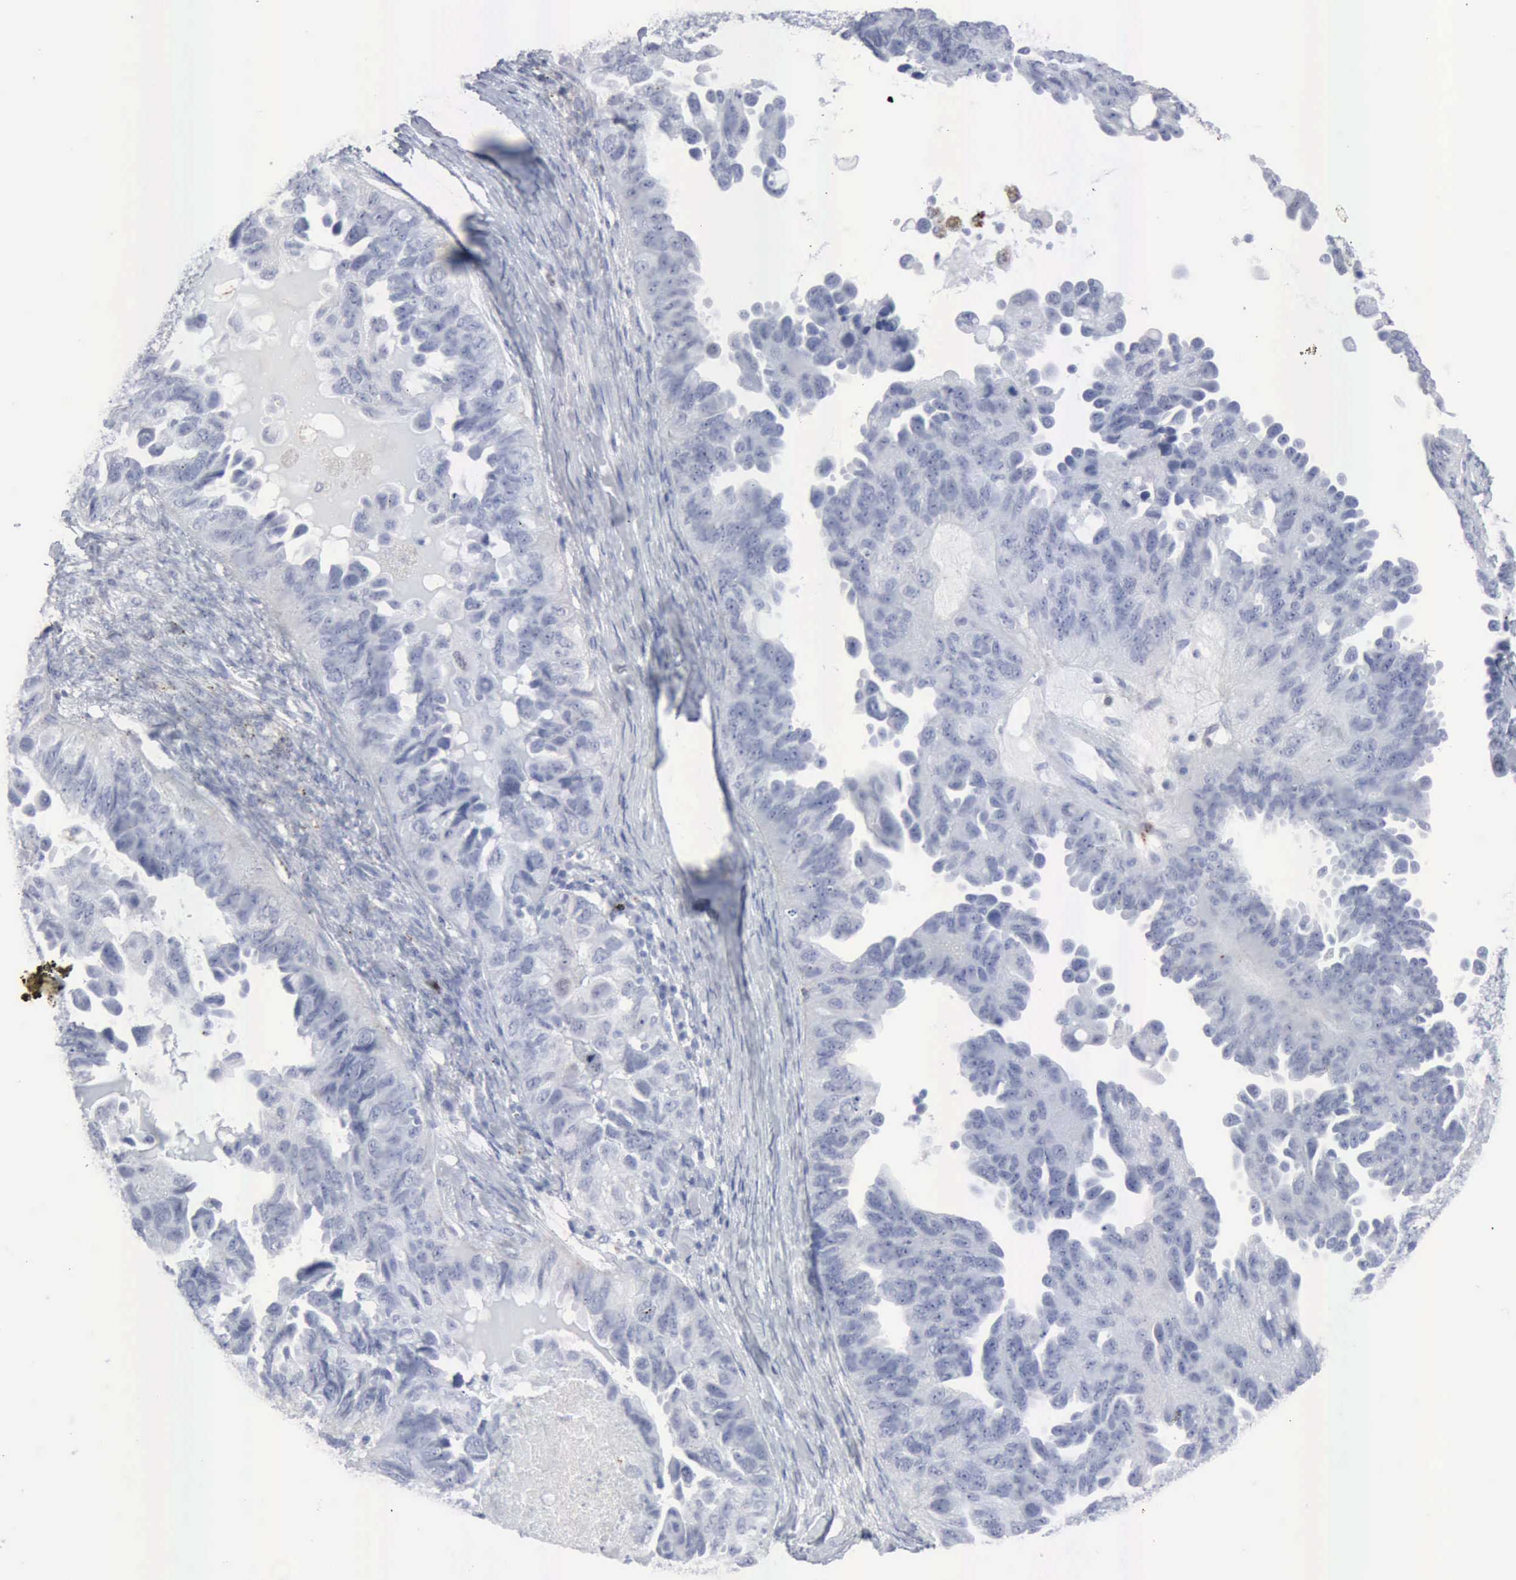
{"staining": {"intensity": "negative", "quantity": "none", "location": "none"}, "tissue": "ovarian cancer", "cell_type": "Tumor cells", "image_type": "cancer", "snomed": [{"axis": "morphology", "description": "Cystadenocarcinoma, serous, NOS"}, {"axis": "topography", "description": "Ovary"}], "caption": "Tumor cells are negative for brown protein staining in serous cystadenocarcinoma (ovarian).", "gene": "GLA", "patient": {"sex": "female", "age": 82}}